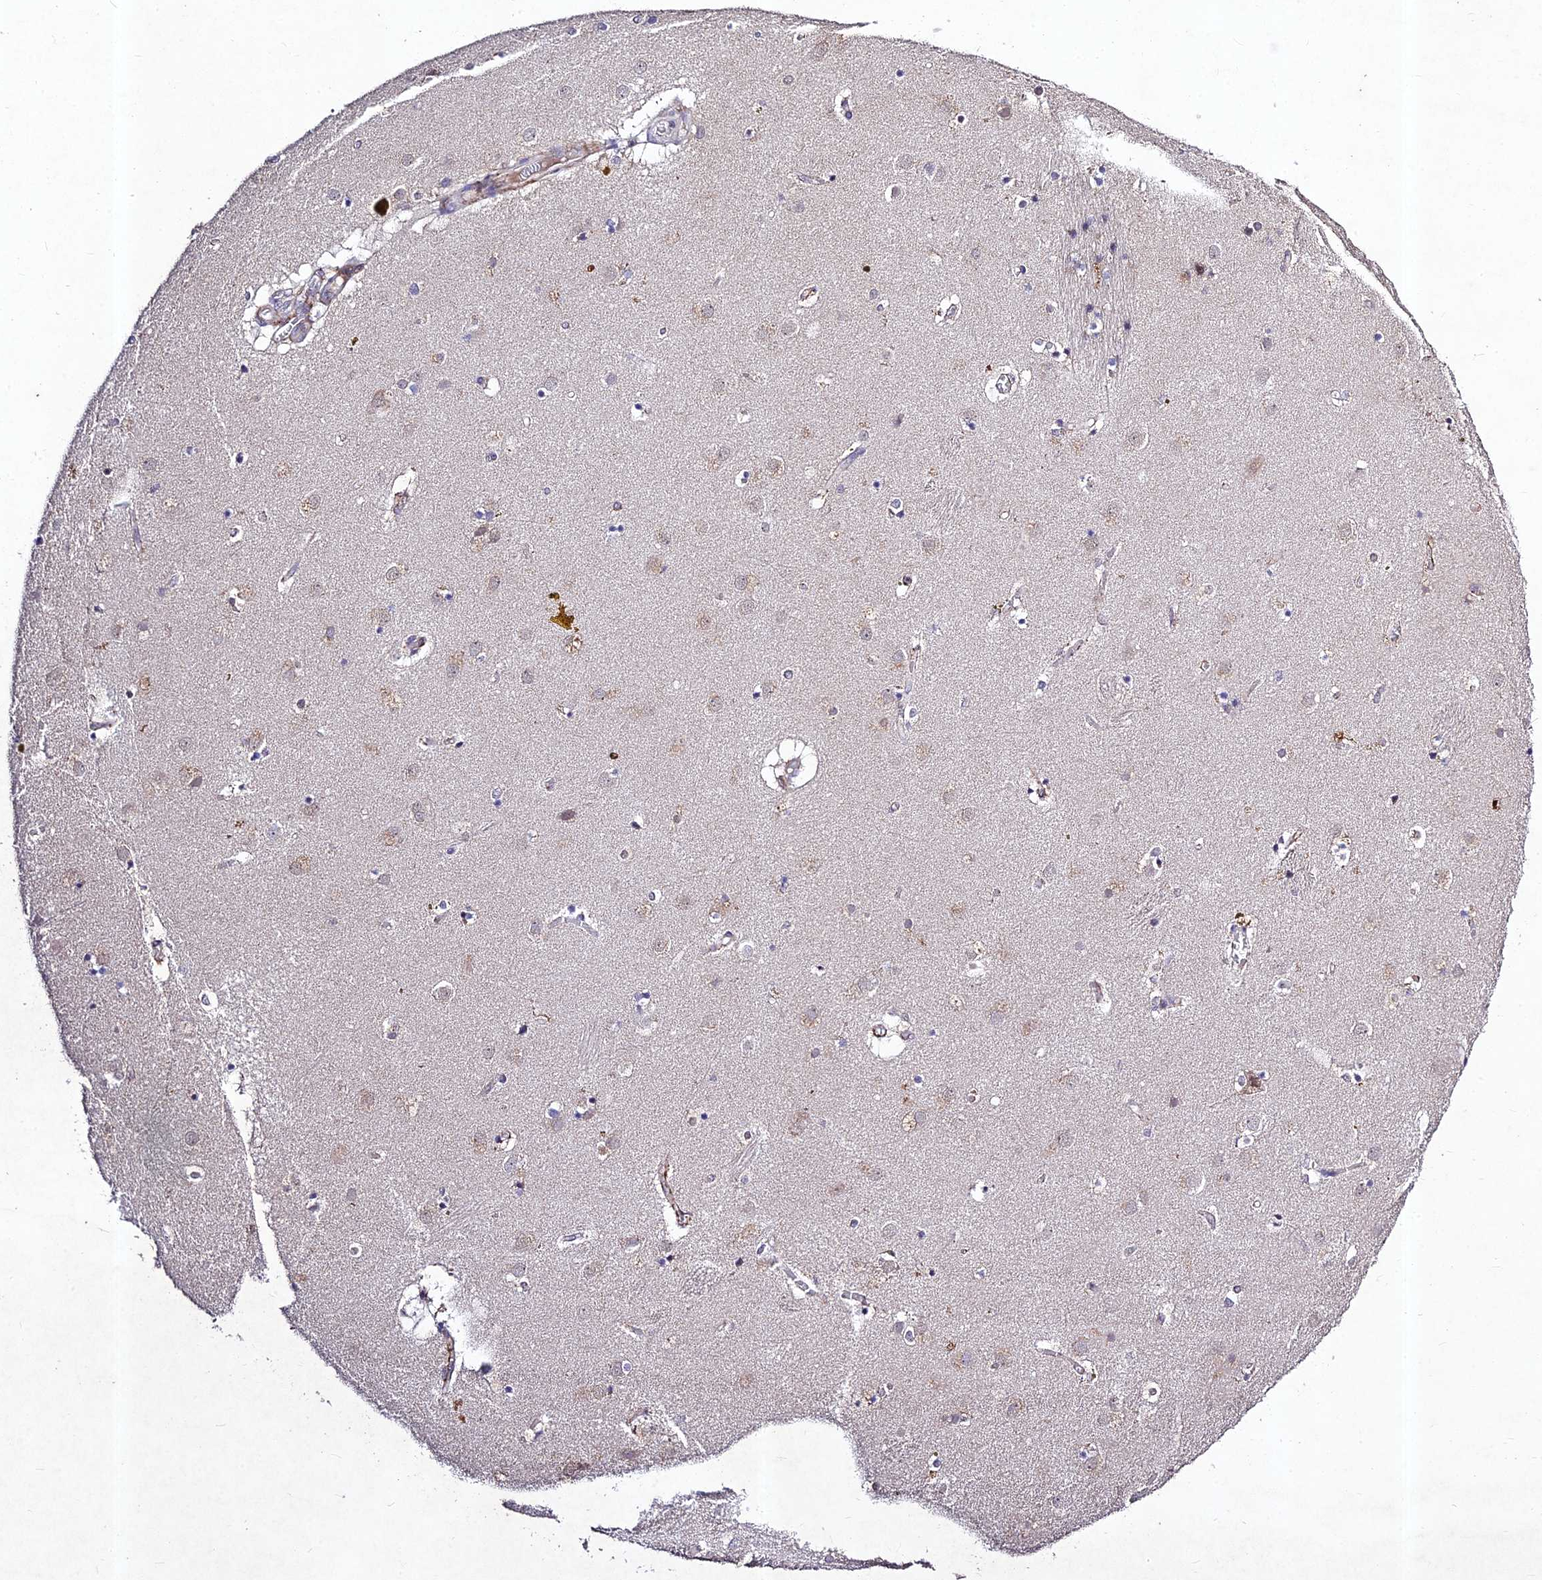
{"staining": {"intensity": "negative", "quantity": "none", "location": "none"}, "tissue": "caudate", "cell_type": "Glial cells", "image_type": "normal", "snomed": [{"axis": "morphology", "description": "Normal tissue, NOS"}, {"axis": "topography", "description": "Lateral ventricle wall"}], "caption": "Image shows no protein staining in glial cells of unremarkable caudate. (Stains: DAB IHC with hematoxylin counter stain, Microscopy: brightfield microscopy at high magnification).", "gene": "RAVER1", "patient": {"sex": "male", "age": 70}}